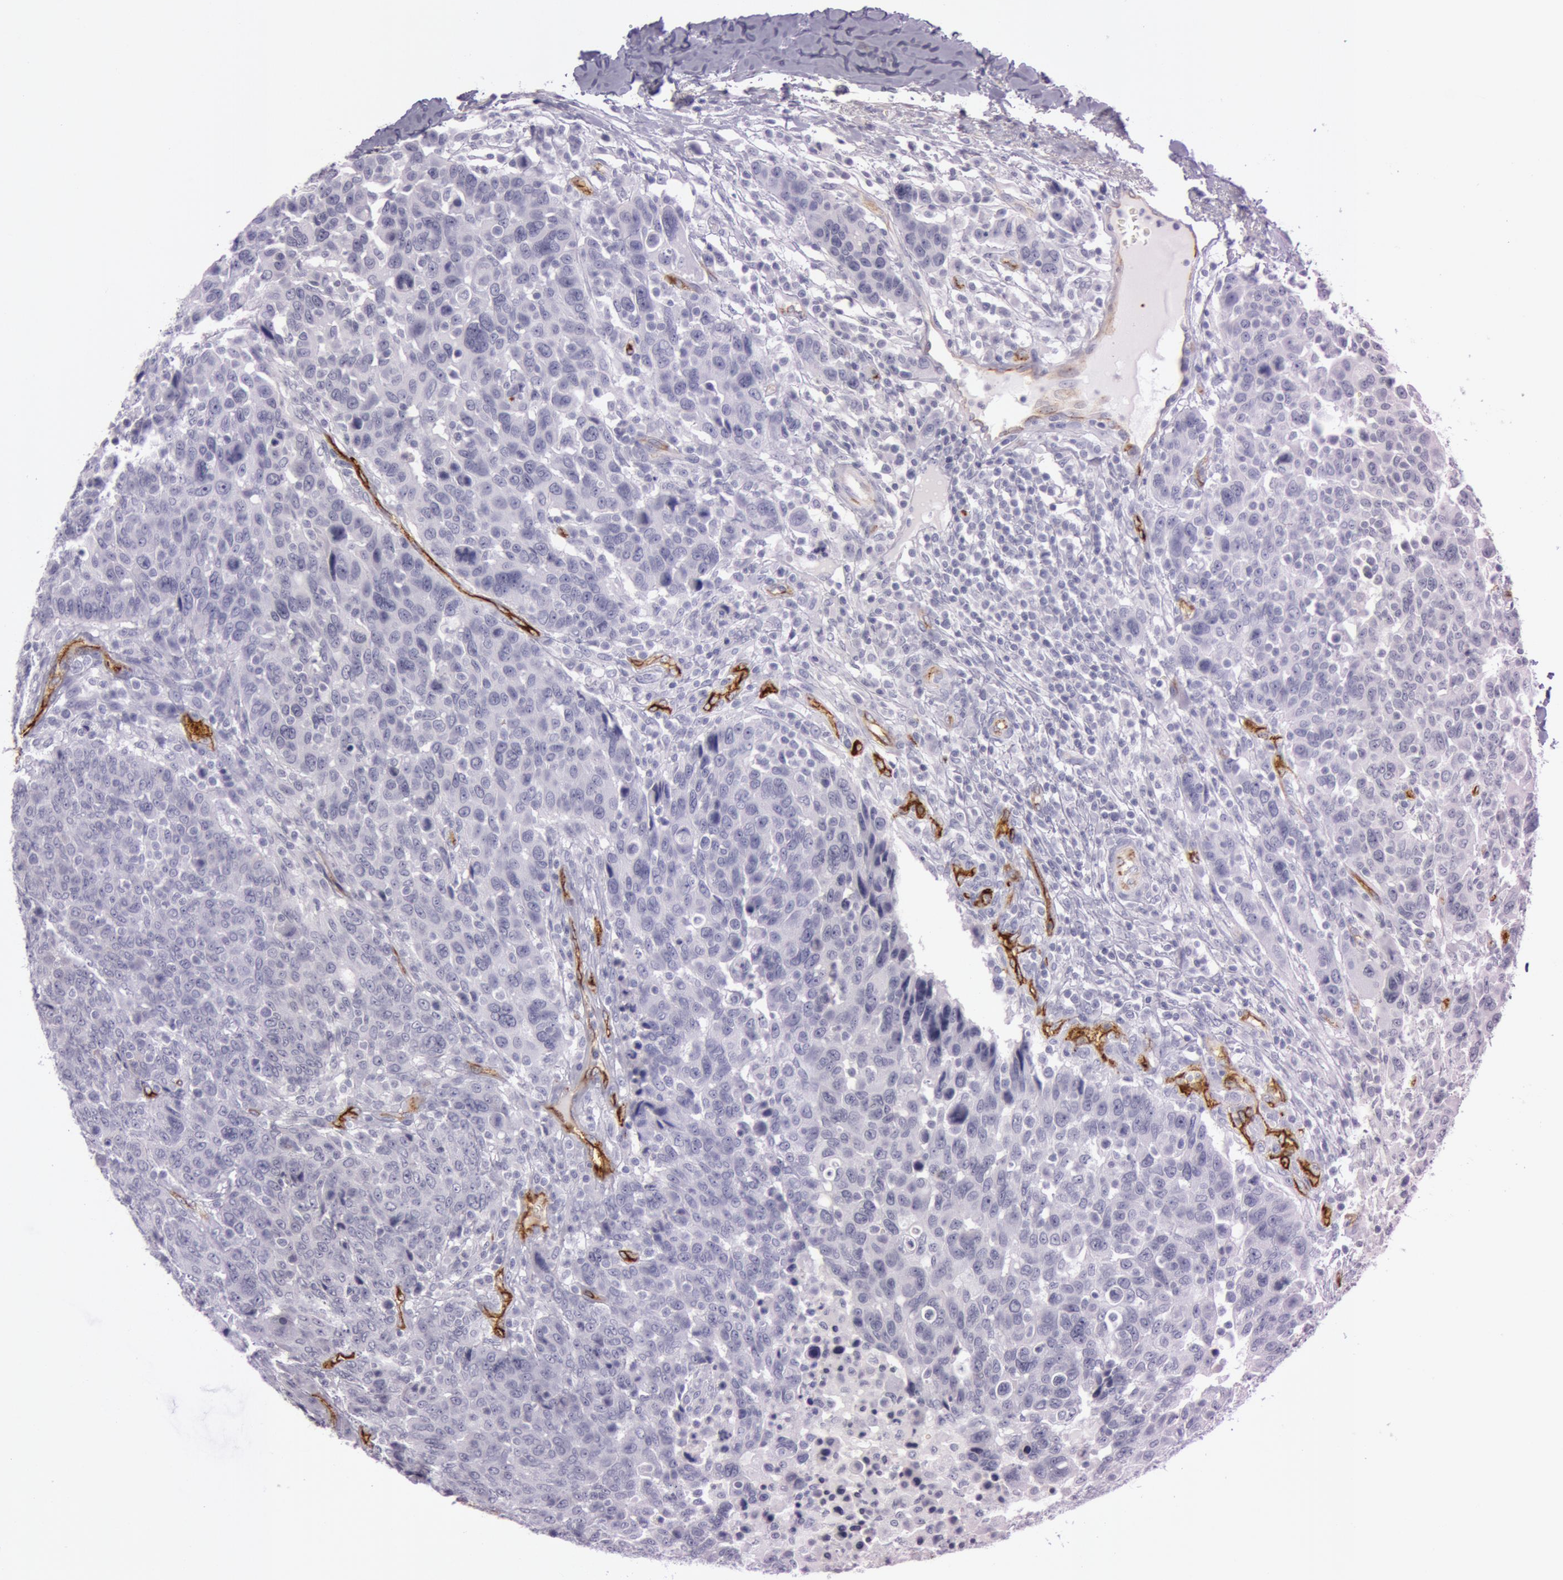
{"staining": {"intensity": "negative", "quantity": "none", "location": "none"}, "tissue": "breast cancer", "cell_type": "Tumor cells", "image_type": "cancer", "snomed": [{"axis": "morphology", "description": "Duct carcinoma"}, {"axis": "topography", "description": "Breast"}], "caption": "Immunohistochemistry image of neoplastic tissue: breast cancer (infiltrating ductal carcinoma) stained with DAB (3,3'-diaminobenzidine) shows no significant protein expression in tumor cells.", "gene": "FOLH1", "patient": {"sex": "female", "age": 37}}